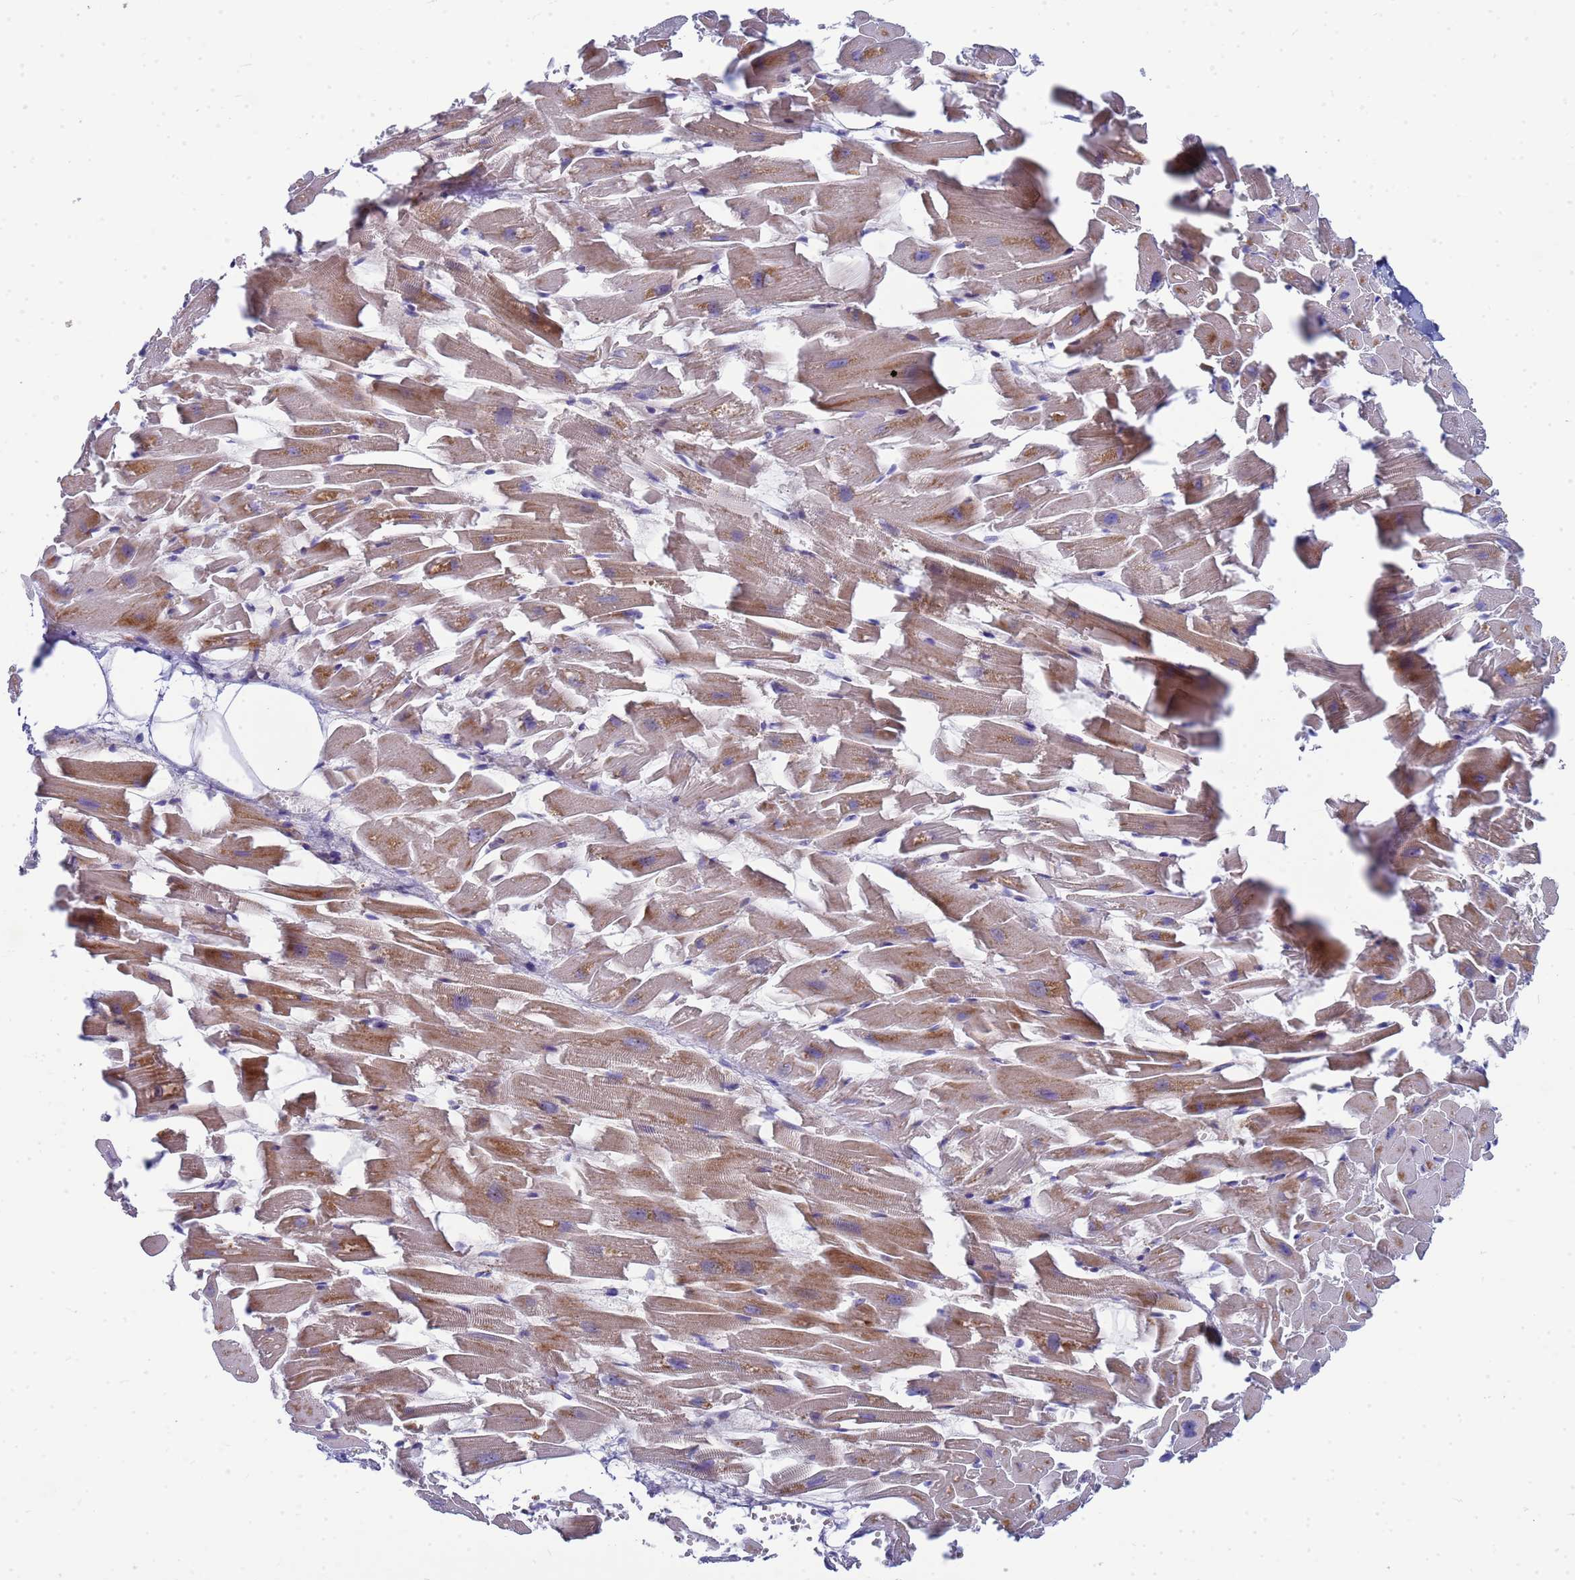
{"staining": {"intensity": "moderate", "quantity": ">75%", "location": "cytoplasmic/membranous"}, "tissue": "heart muscle", "cell_type": "Cardiomyocytes", "image_type": "normal", "snomed": [{"axis": "morphology", "description": "Normal tissue, NOS"}, {"axis": "topography", "description": "Heart"}], "caption": "Protein expression analysis of benign heart muscle exhibits moderate cytoplasmic/membranous staining in approximately >75% of cardiomyocytes.", "gene": "ENOSF1", "patient": {"sex": "female", "age": 64}}